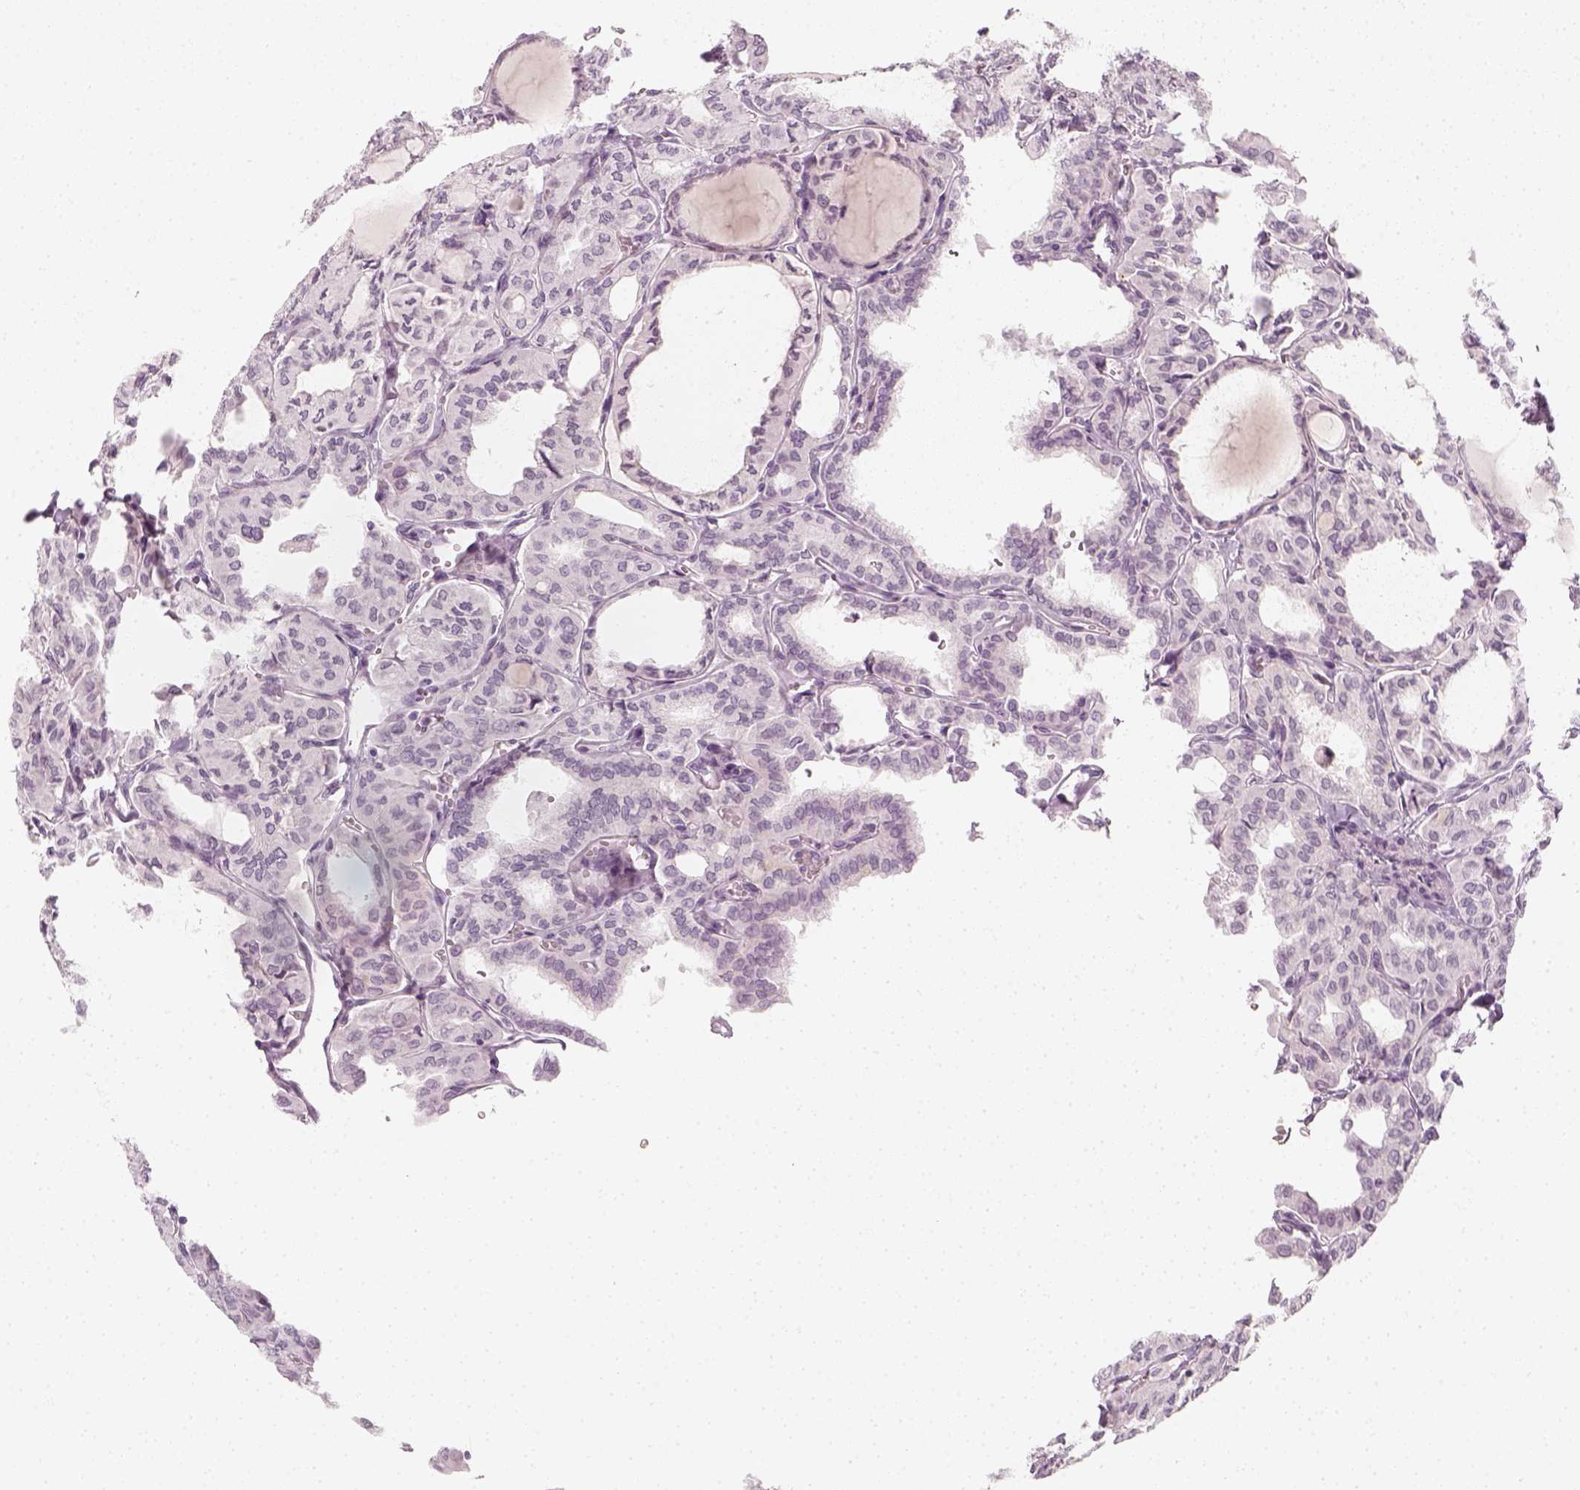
{"staining": {"intensity": "negative", "quantity": "none", "location": "none"}, "tissue": "thyroid cancer", "cell_type": "Tumor cells", "image_type": "cancer", "snomed": [{"axis": "morphology", "description": "Papillary adenocarcinoma, NOS"}, {"axis": "topography", "description": "Thyroid gland"}], "caption": "High magnification brightfield microscopy of papillary adenocarcinoma (thyroid) stained with DAB (3,3'-diaminobenzidine) (brown) and counterstained with hematoxylin (blue): tumor cells show no significant staining.", "gene": "KRT25", "patient": {"sex": "male", "age": 20}}